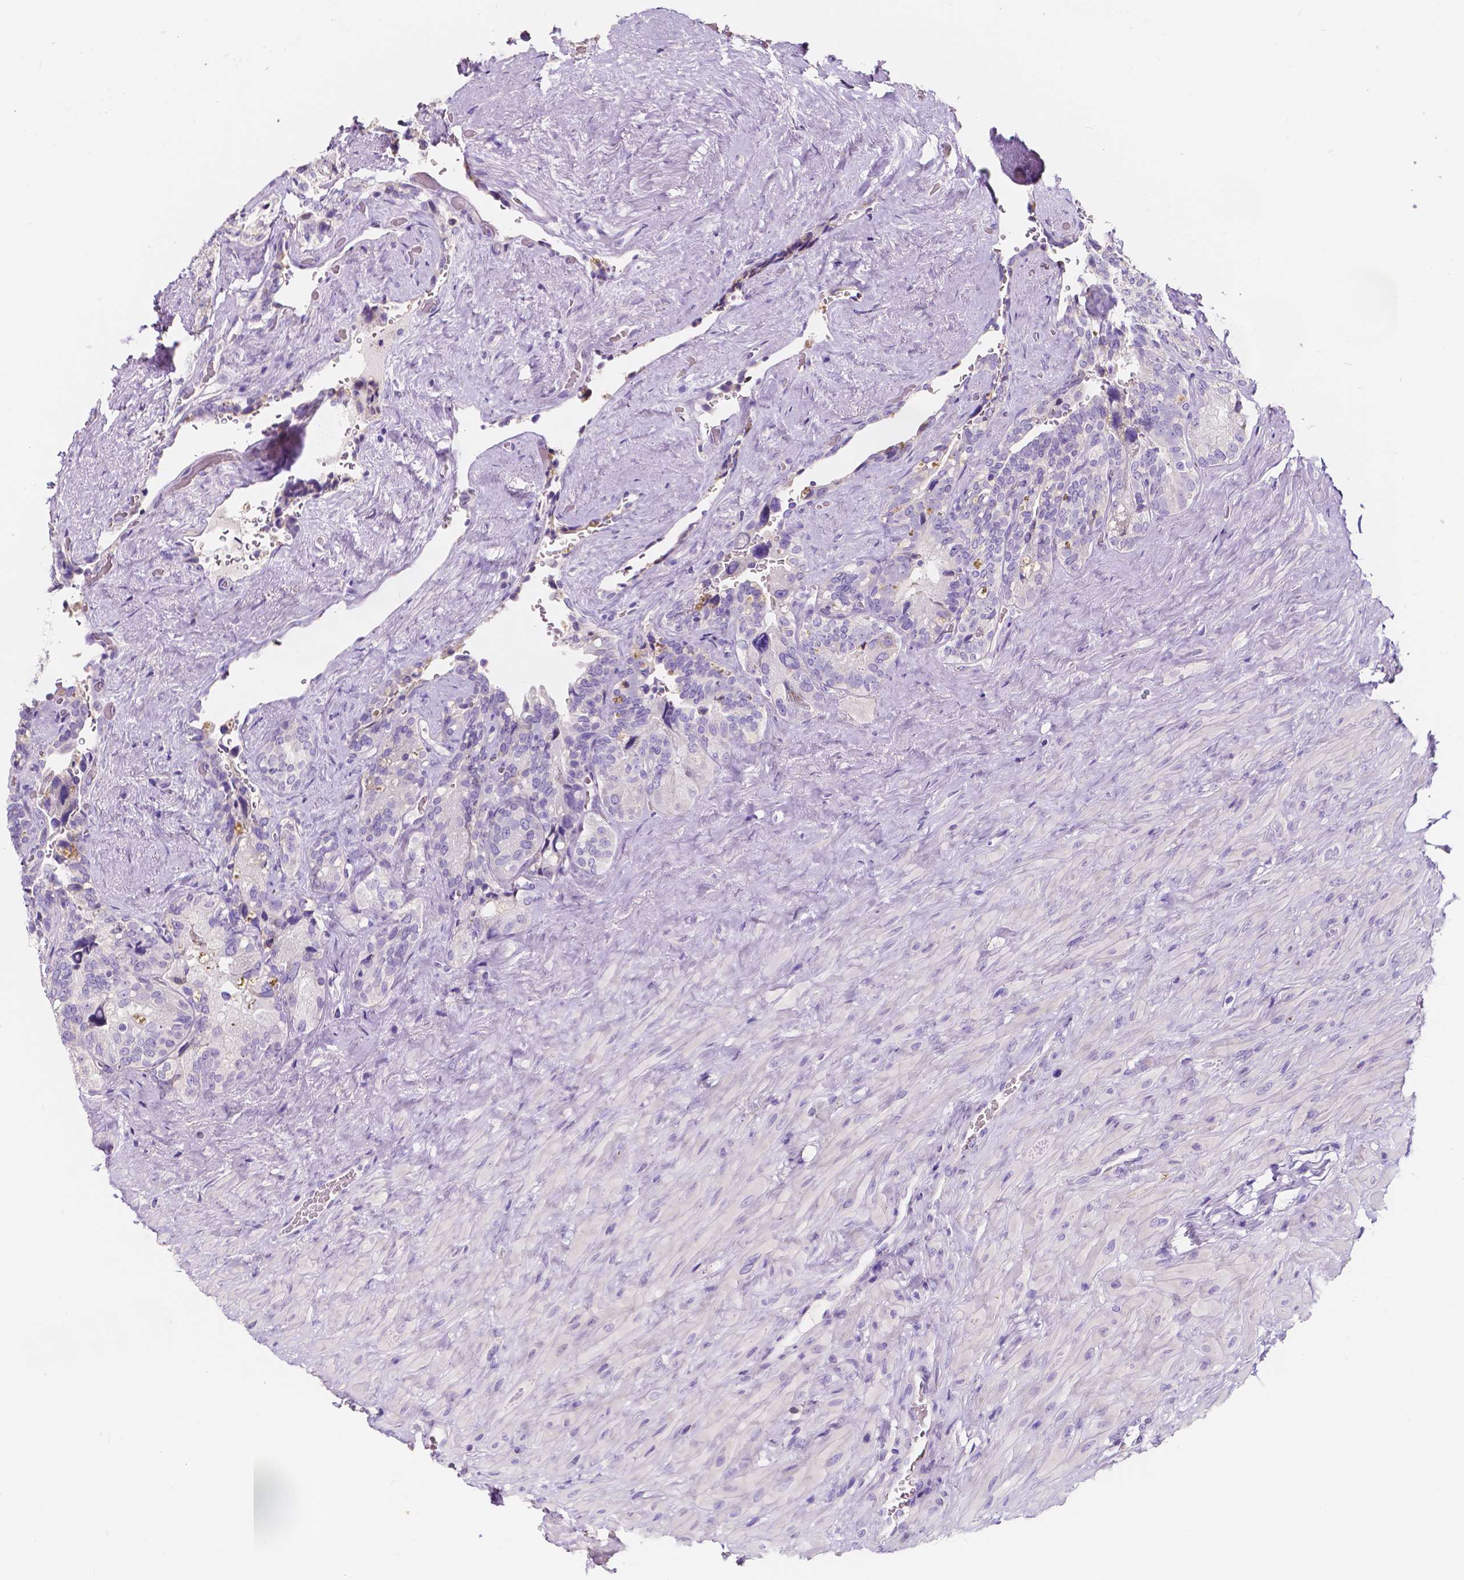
{"staining": {"intensity": "negative", "quantity": "none", "location": "none"}, "tissue": "seminal vesicle", "cell_type": "Glandular cells", "image_type": "normal", "snomed": [{"axis": "morphology", "description": "Normal tissue, NOS"}, {"axis": "topography", "description": "Seminal veicle"}], "caption": "This is an IHC histopathology image of benign human seminal vesicle. There is no positivity in glandular cells.", "gene": "CLSTN2", "patient": {"sex": "male", "age": 69}}